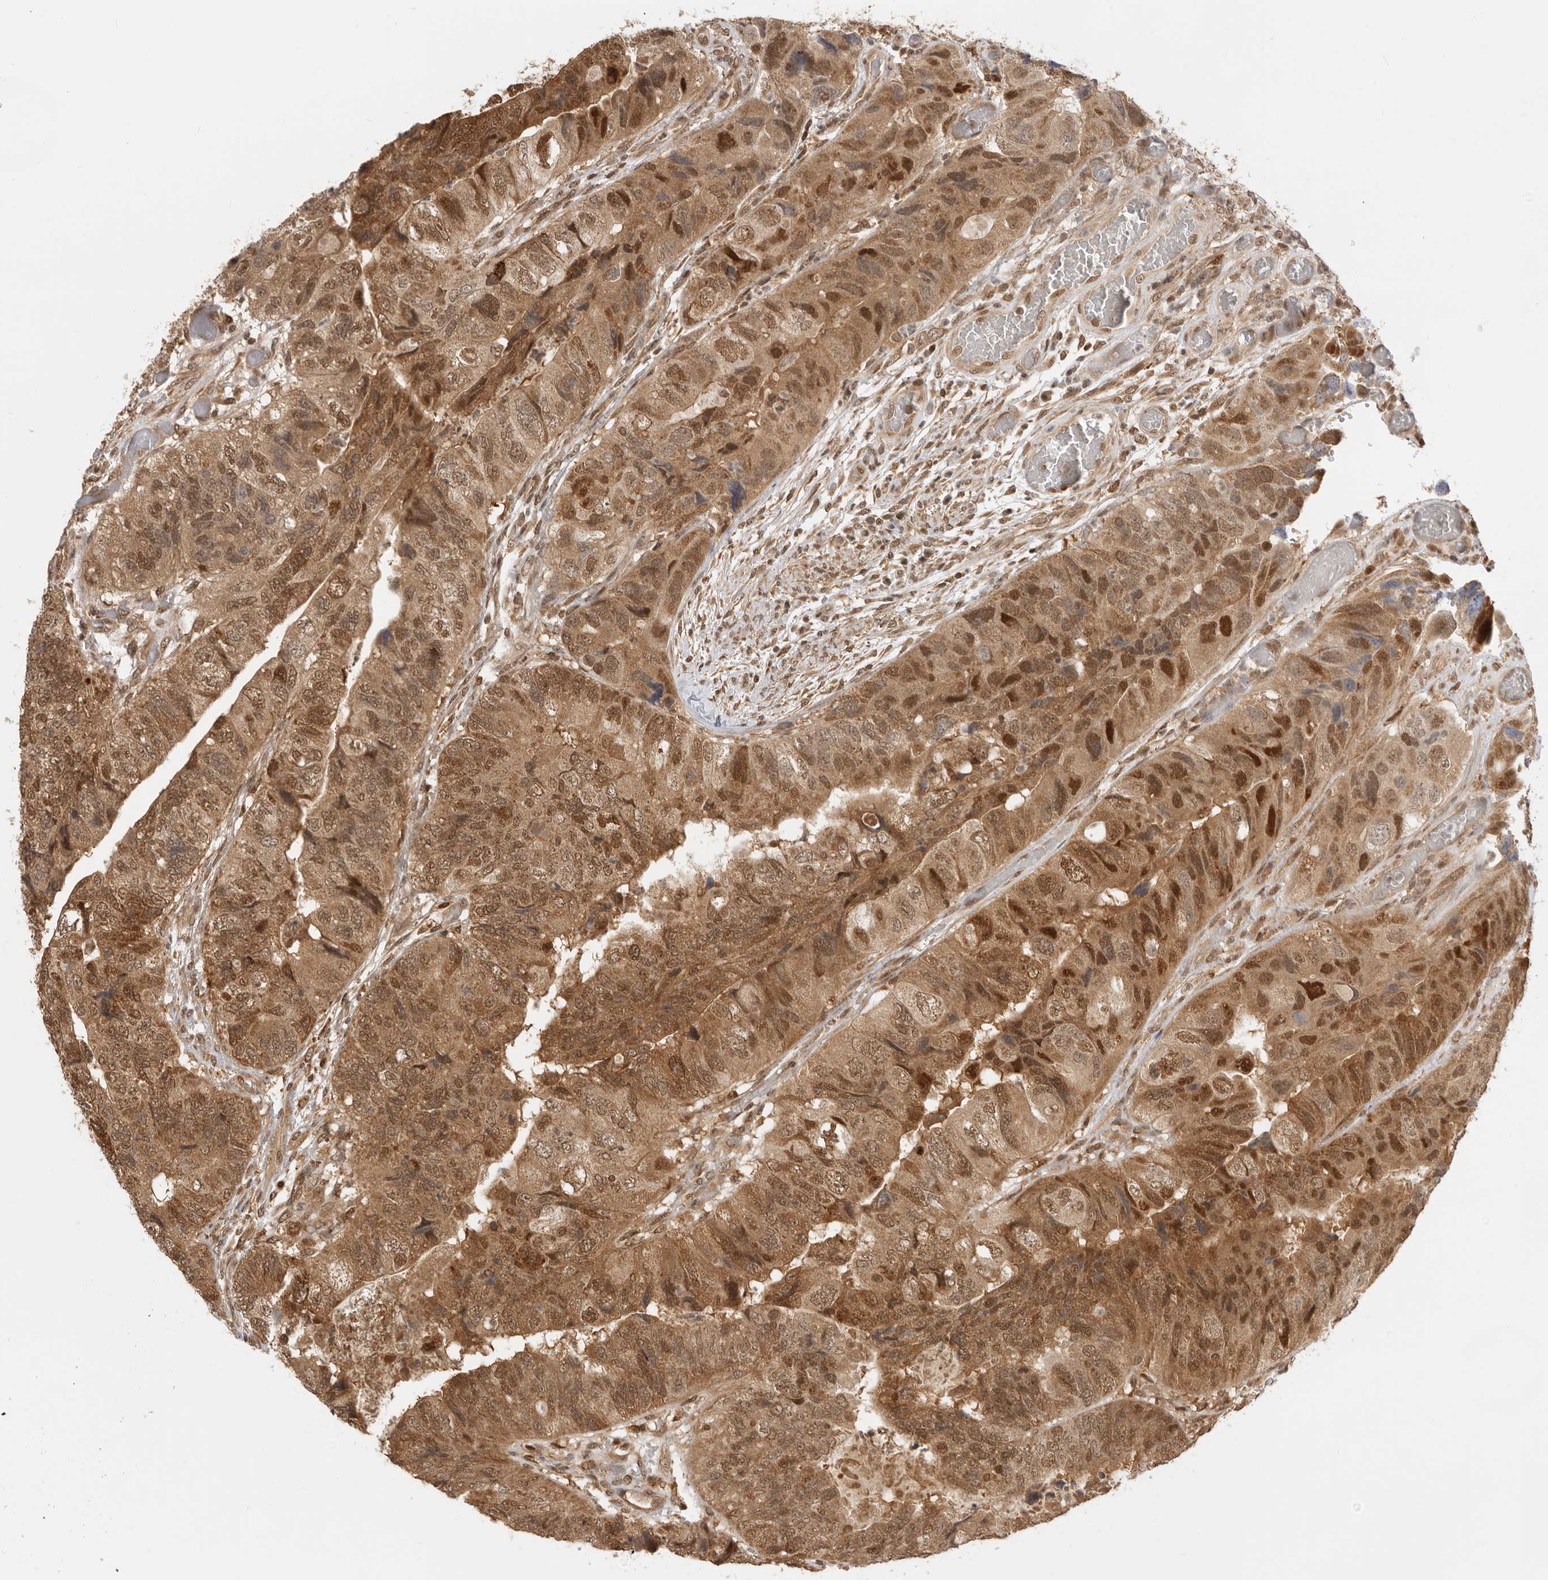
{"staining": {"intensity": "moderate", "quantity": ">75%", "location": "cytoplasmic/membranous,nuclear"}, "tissue": "colorectal cancer", "cell_type": "Tumor cells", "image_type": "cancer", "snomed": [{"axis": "morphology", "description": "Adenocarcinoma, NOS"}, {"axis": "topography", "description": "Rectum"}], "caption": "Immunohistochemistry (IHC) (DAB (3,3'-diaminobenzidine)) staining of human adenocarcinoma (colorectal) reveals moderate cytoplasmic/membranous and nuclear protein staining in about >75% of tumor cells.", "gene": "ADPRS", "patient": {"sex": "male", "age": 63}}